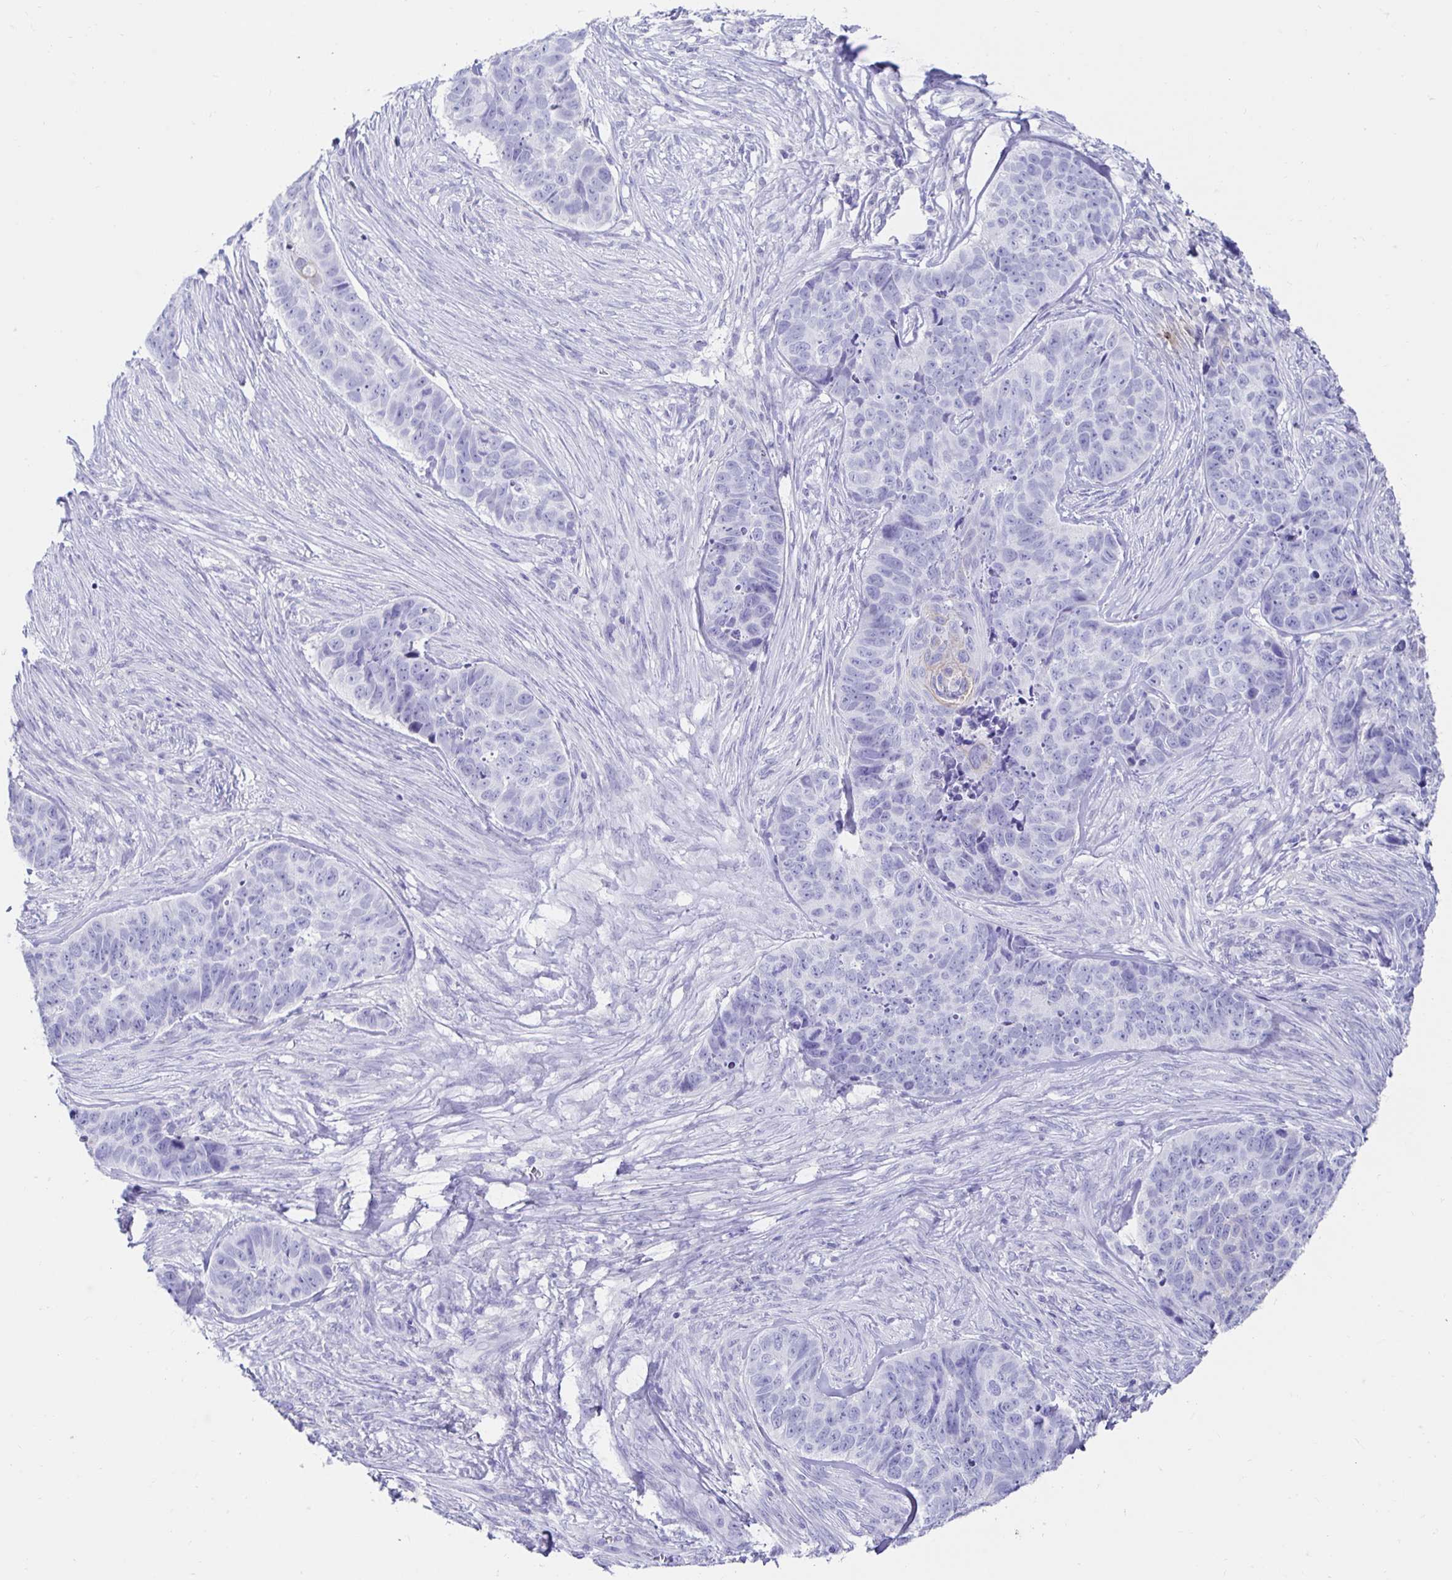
{"staining": {"intensity": "negative", "quantity": "none", "location": "none"}, "tissue": "skin cancer", "cell_type": "Tumor cells", "image_type": "cancer", "snomed": [{"axis": "morphology", "description": "Basal cell carcinoma"}, {"axis": "topography", "description": "Skin"}], "caption": "DAB immunohistochemical staining of skin cancer (basal cell carcinoma) exhibits no significant positivity in tumor cells.", "gene": "CA9", "patient": {"sex": "female", "age": 82}}